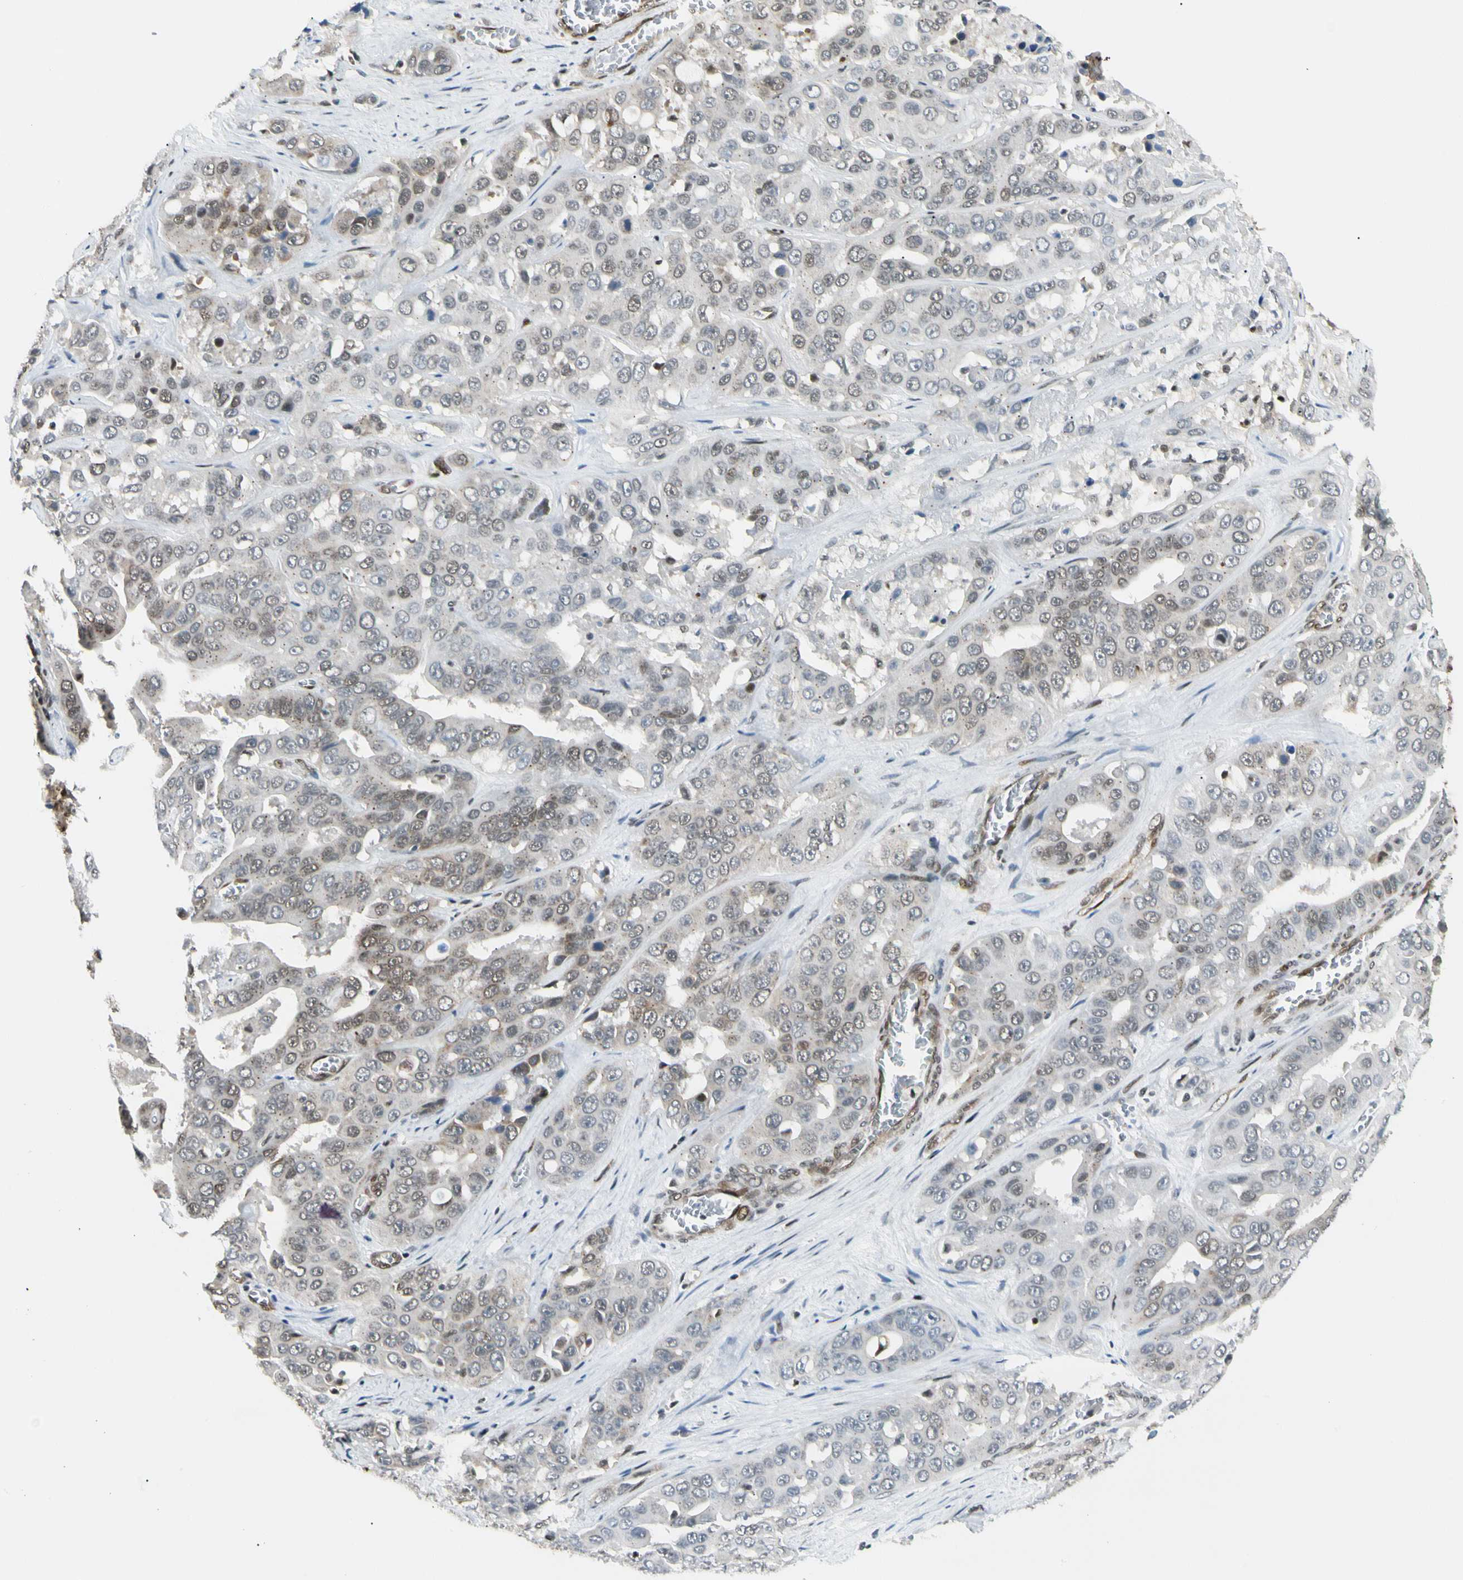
{"staining": {"intensity": "moderate", "quantity": "25%-75%", "location": "cytoplasmic/membranous,nuclear"}, "tissue": "liver cancer", "cell_type": "Tumor cells", "image_type": "cancer", "snomed": [{"axis": "morphology", "description": "Cholangiocarcinoma"}, {"axis": "topography", "description": "Liver"}], "caption": "The photomicrograph demonstrates staining of liver cancer (cholangiocarcinoma), revealing moderate cytoplasmic/membranous and nuclear protein positivity (brown color) within tumor cells.", "gene": "FUS", "patient": {"sex": "female", "age": 52}}